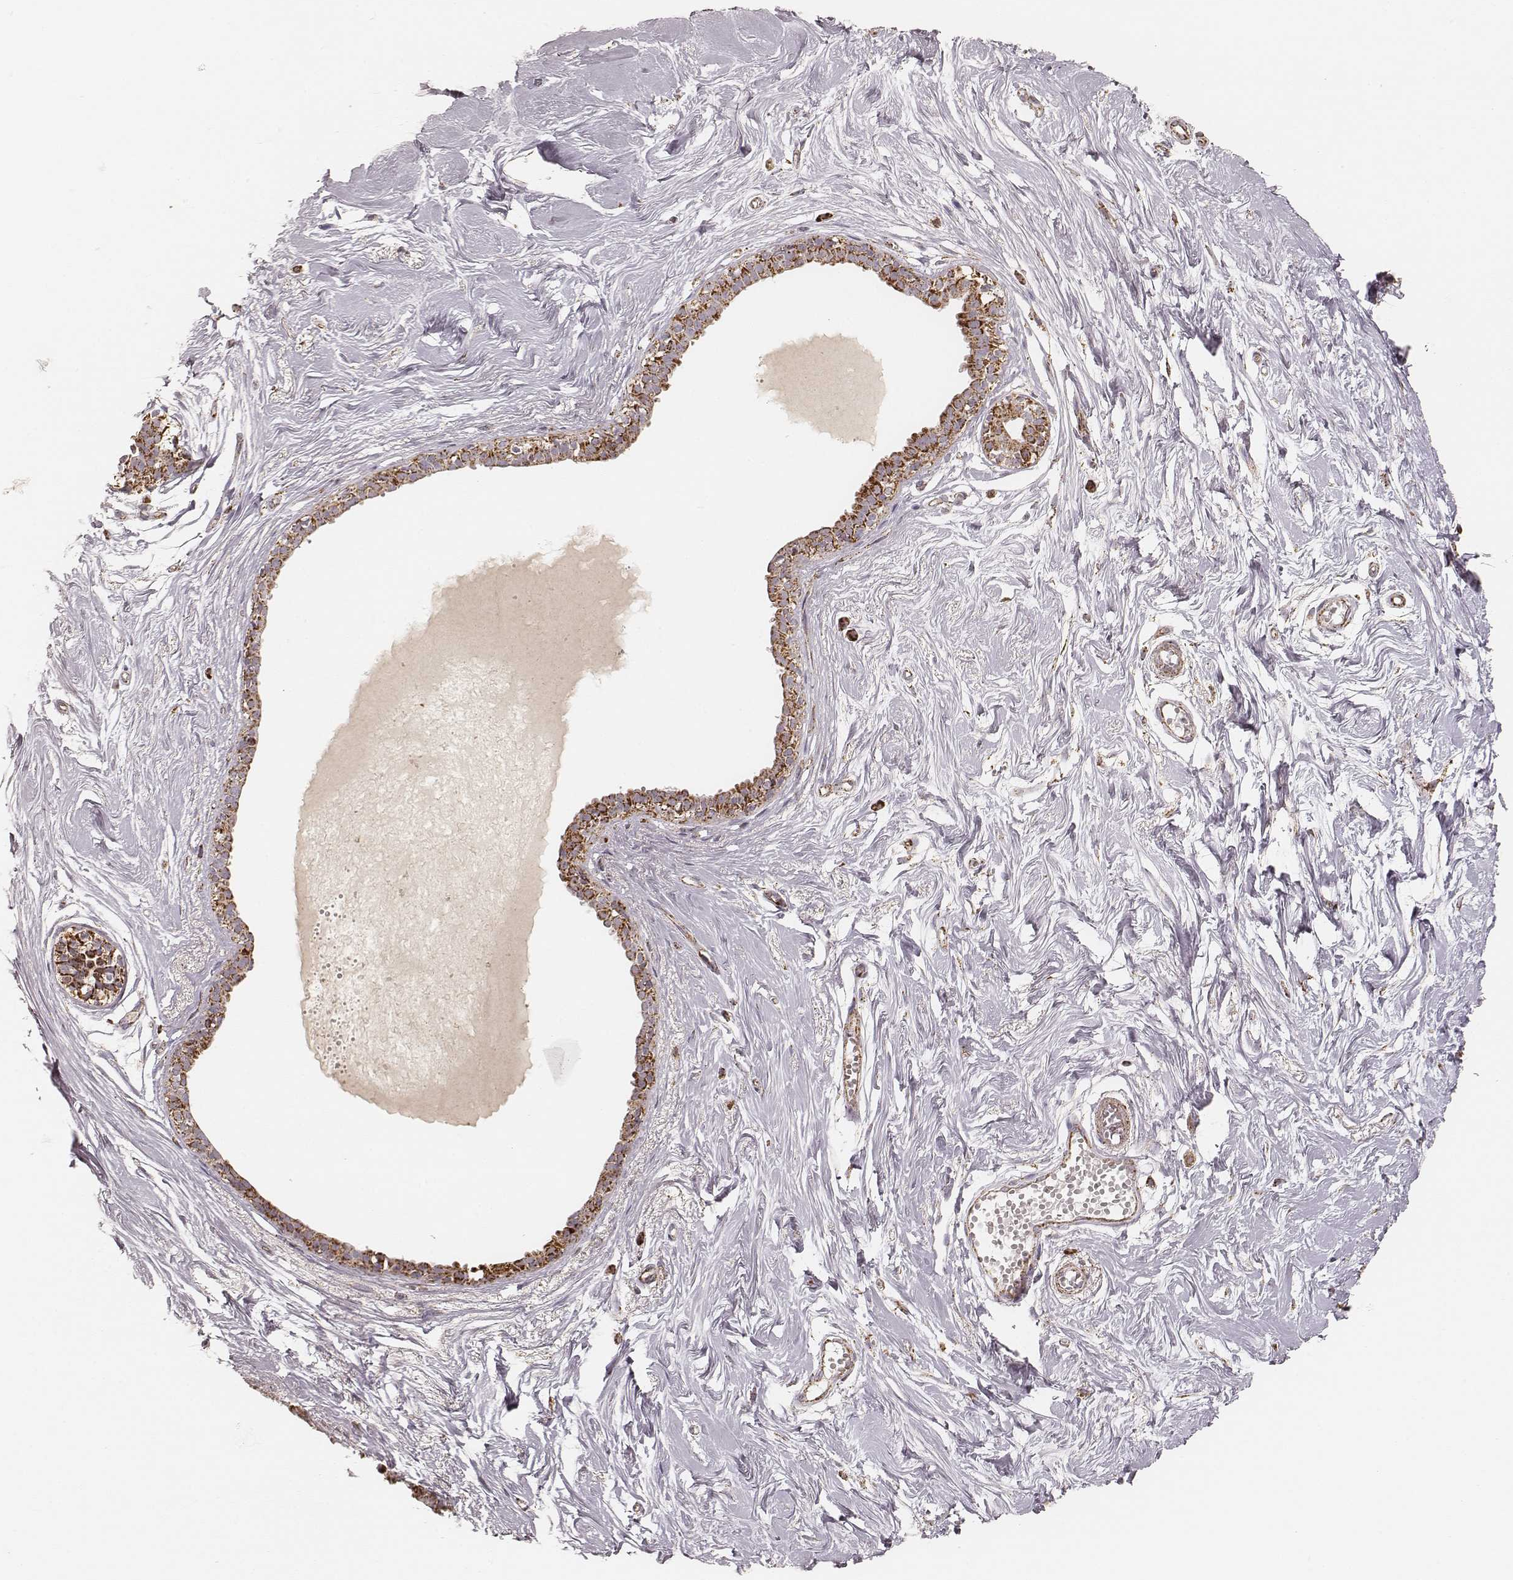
{"staining": {"intensity": "negative", "quantity": "none", "location": "none"}, "tissue": "breast", "cell_type": "Adipocytes", "image_type": "normal", "snomed": [{"axis": "morphology", "description": "Normal tissue, NOS"}, {"axis": "topography", "description": "Breast"}], "caption": "Adipocytes are negative for protein expression in normal human breast. (Brightfield microscopy of DAB immunohistochemistry at high magnification).", "gene": "CS", "patient": {"sex": "female", "age": 49}}